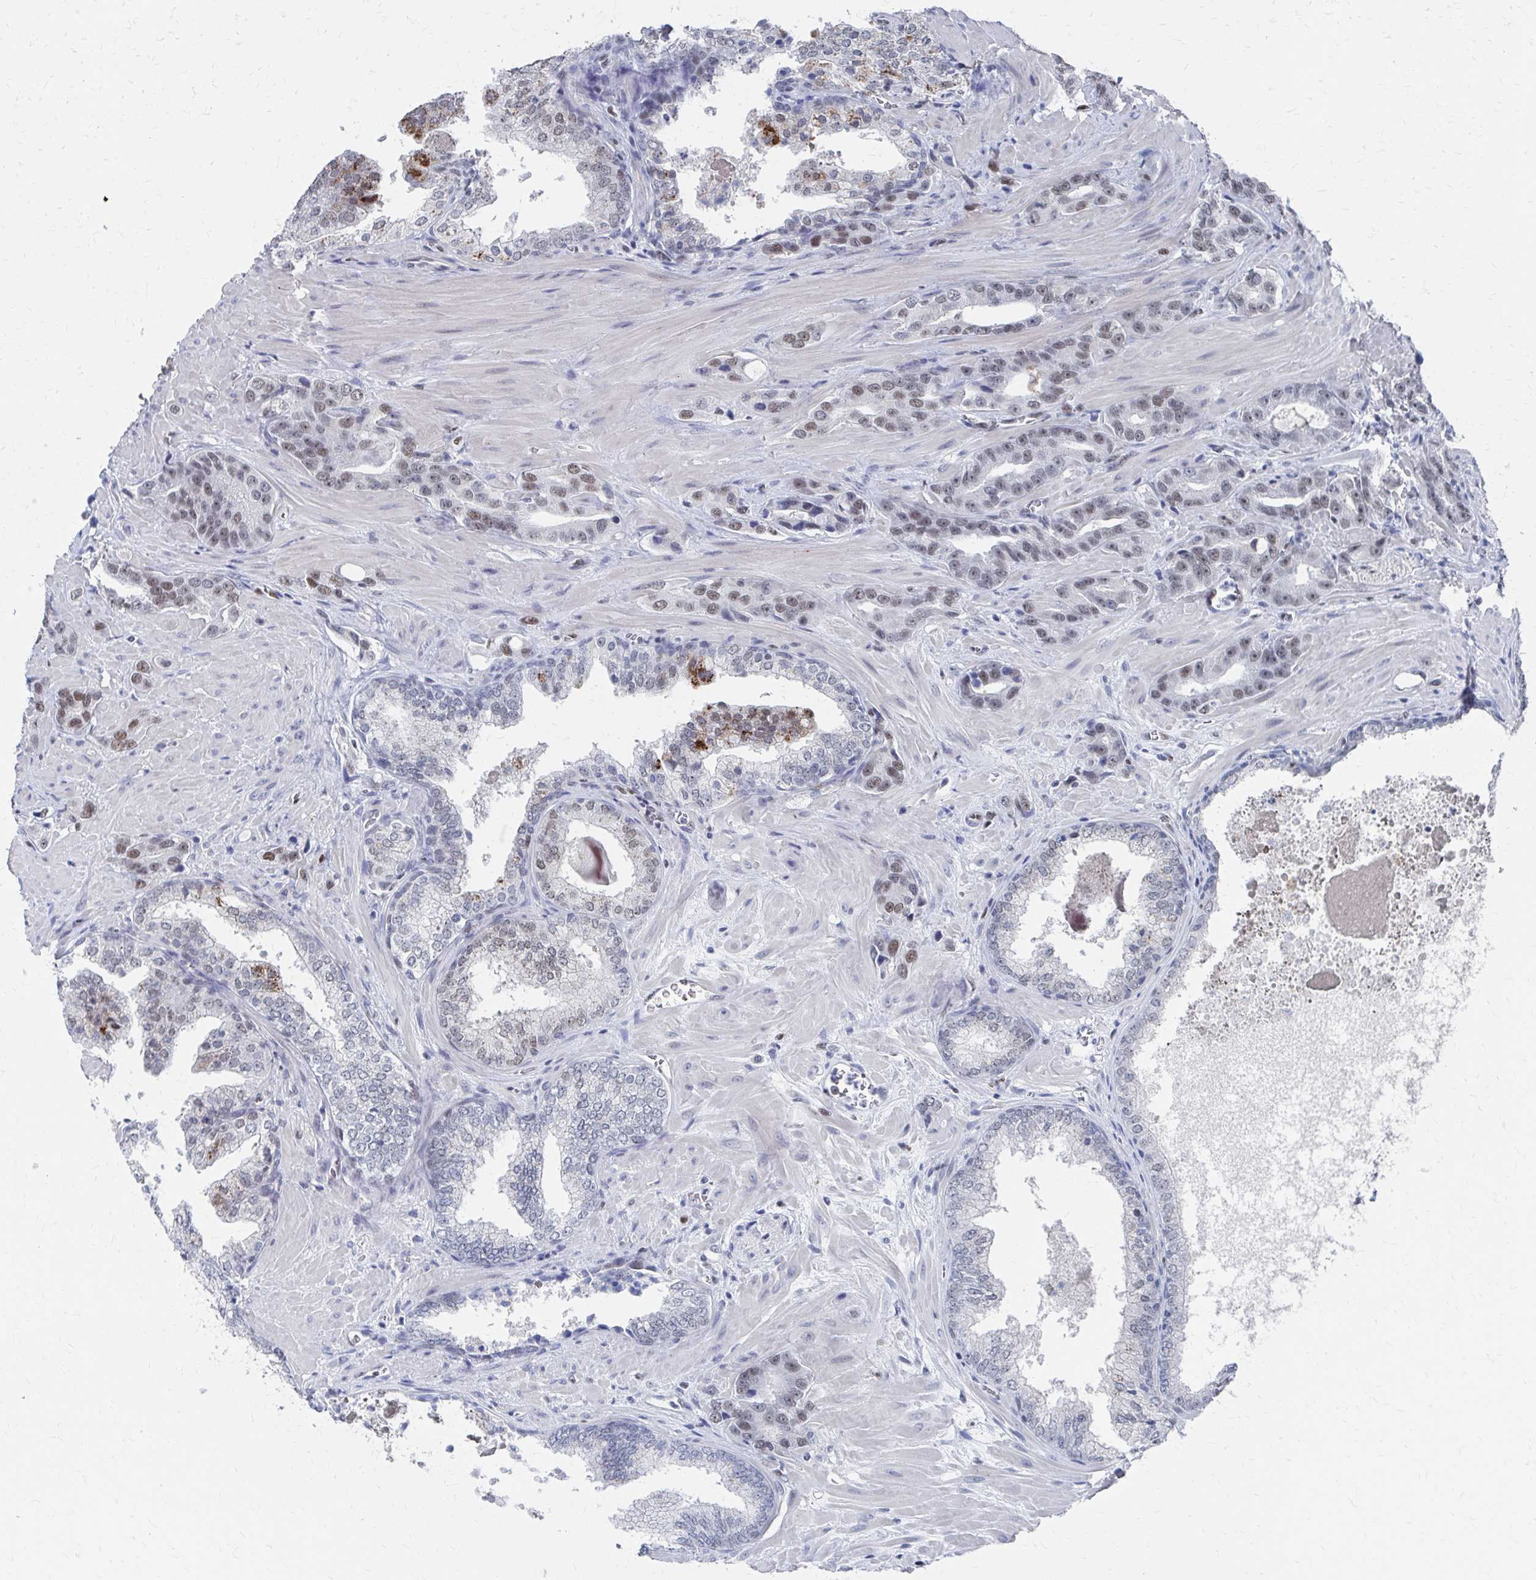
{"staining": {"intensity": "weak", "quantity": ">75%", "location": "nuclear"}, "tissue": "prostate cancer", "cell_type": "Tumor cells", "image_type": "cancer", "snomed": [{"axis": "morphology", "description": "Adenocarcinoma, High grade"}, {"axis": "topography", "description": "Prostate"}], "caption": "Immunohistochemical staining of human prostate cancer reveals low levels of weak nuclear protein staining in about >75% of tumor cells. (Stains: DAB (3,3'-diaminobenzidine) in brown, nuclei in blue, Microscopy: brightfield microscopy at high magnification).", "gene": "CDIN1", "patient": {"sex": "male", "age": 65}}